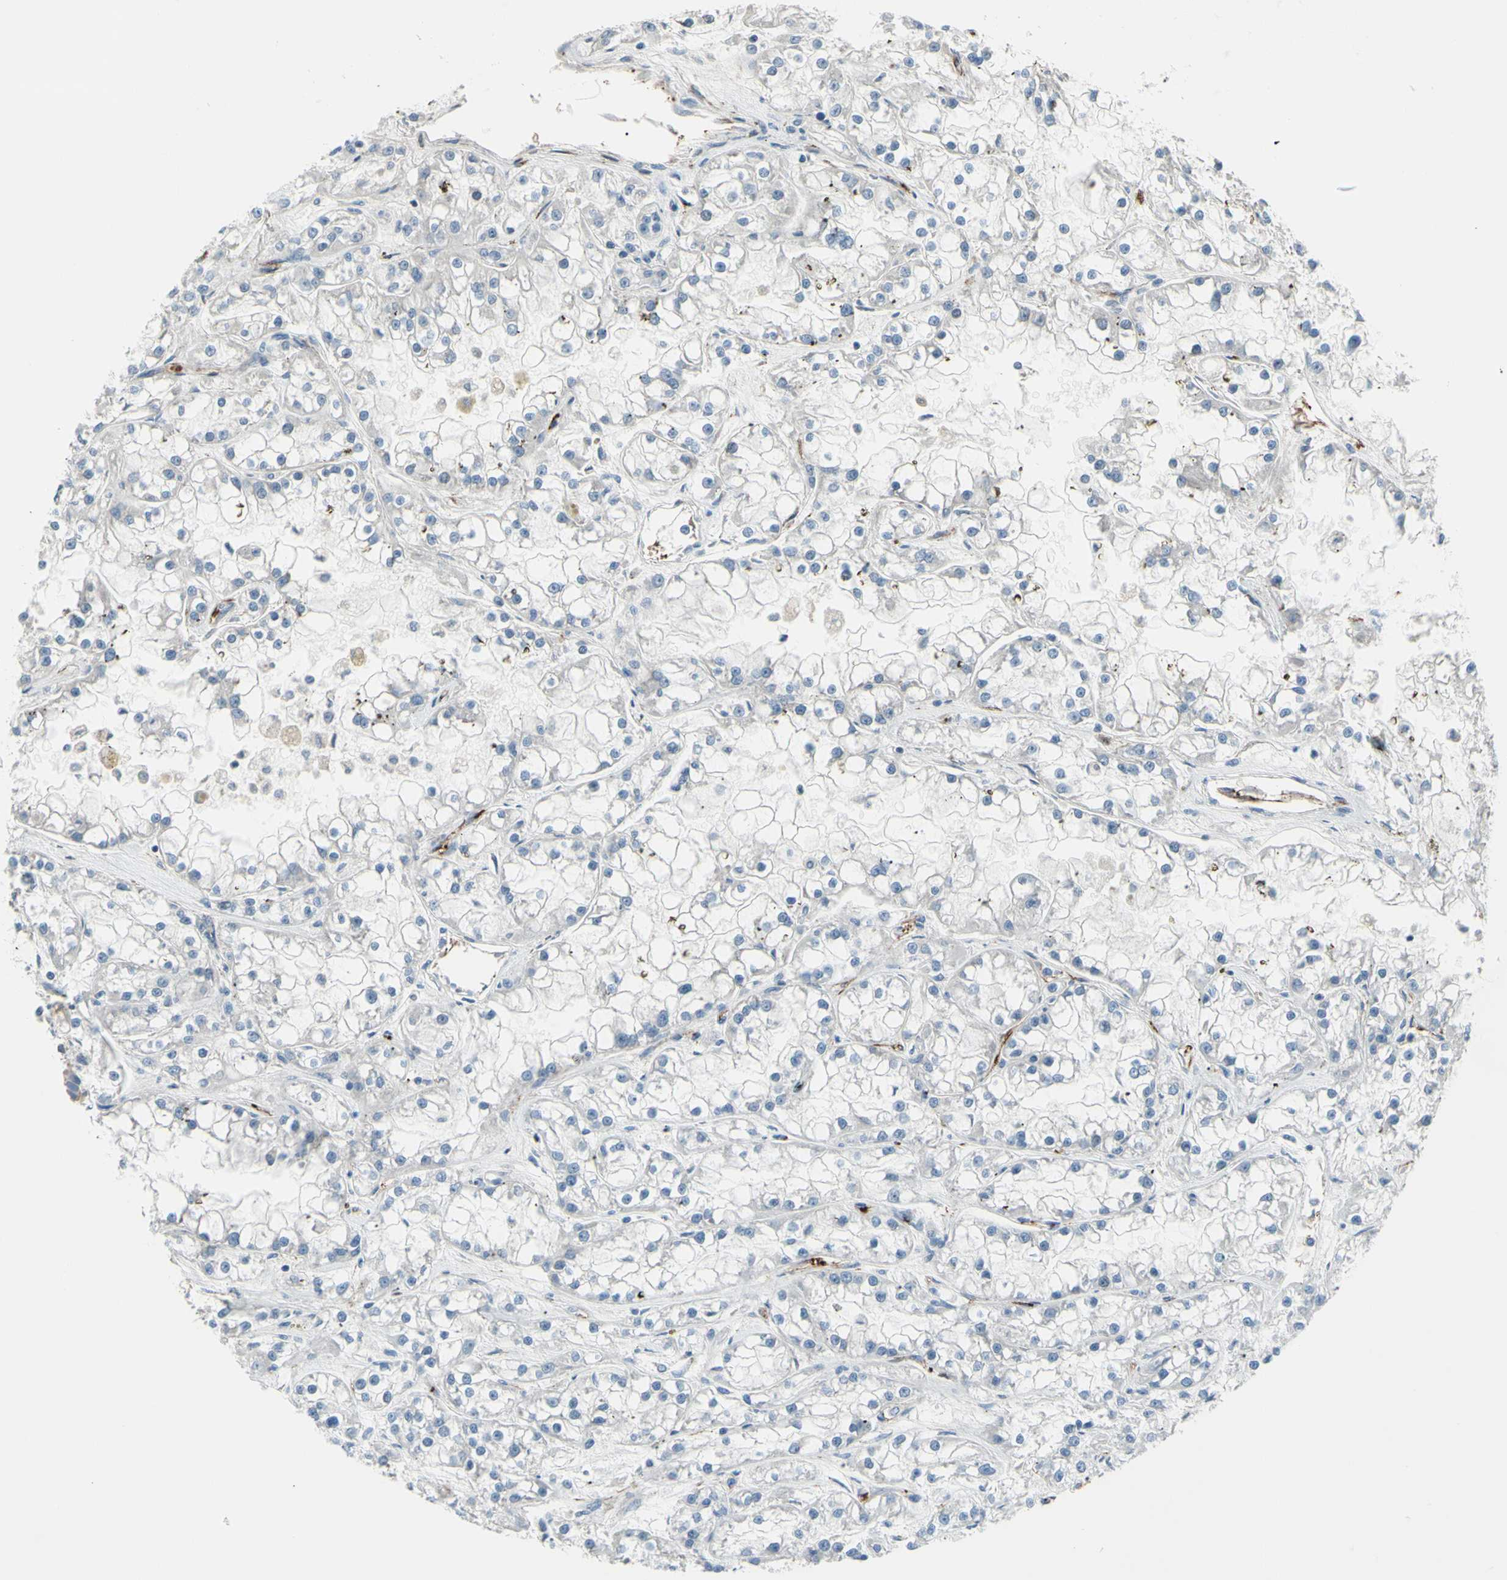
{"staining": {"intensity": "negative", "quantity": "none", "location": "none"}, "tissue": "renal cancer", "cell_type": "Tumor cells", "image_type": "cancer", "snomed": [{"axis": "morphology", "description": "Adenocarcinoma, NOS"}, {"axis": "topography", "description": "Kidney"}], "caption": "A high-resolution histopathology image shows immunohistochemistry (IHC) staining of renal adenocarcinoma, which shows no significant positivity in tumor cells. Nuclei are stained in blue.", "gene": "PRRG2", "patient": {"sex": "female", "age": 52}}